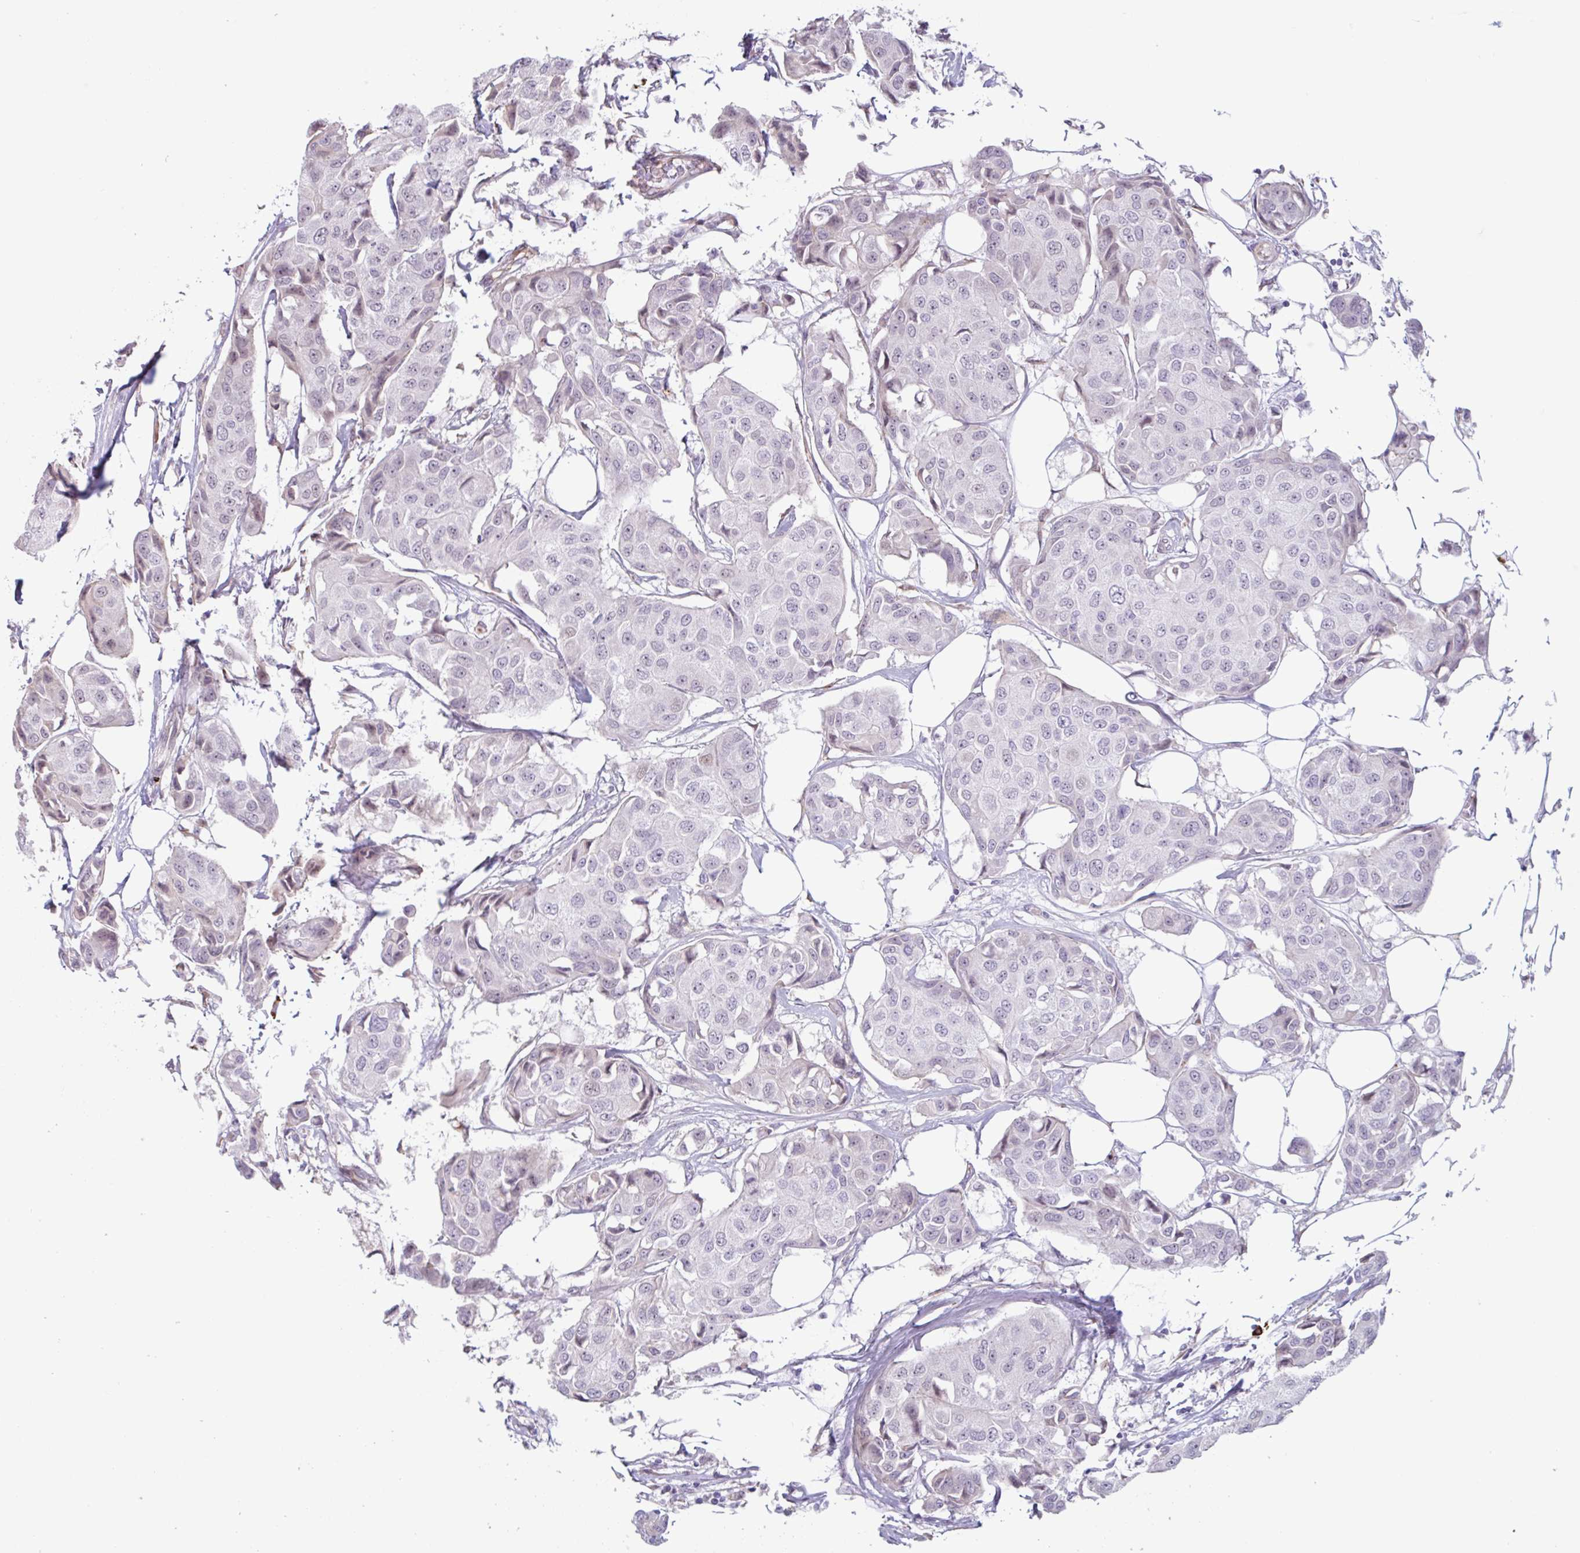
{"staining": {"intensity": "weak", "quantity": "<25%", "location": "nuclear"}, "tissue": "breast cancer", "cell_type": "Tumor cells", "image_type": "cancer", "snomed": [{"axis": "morphology", "description": "Duct carcinoma"}, {"axis": "topography", "description": "Breast"}, {"axis": "topography", "description": "Lymph node"}], "caption": "Photomicrograph shows no significant protein staining in tumor cells of breast infiltrating ductal carcinoma.", "gene": "TAF1D", "patient": {"sex": "female", "age": 80}}